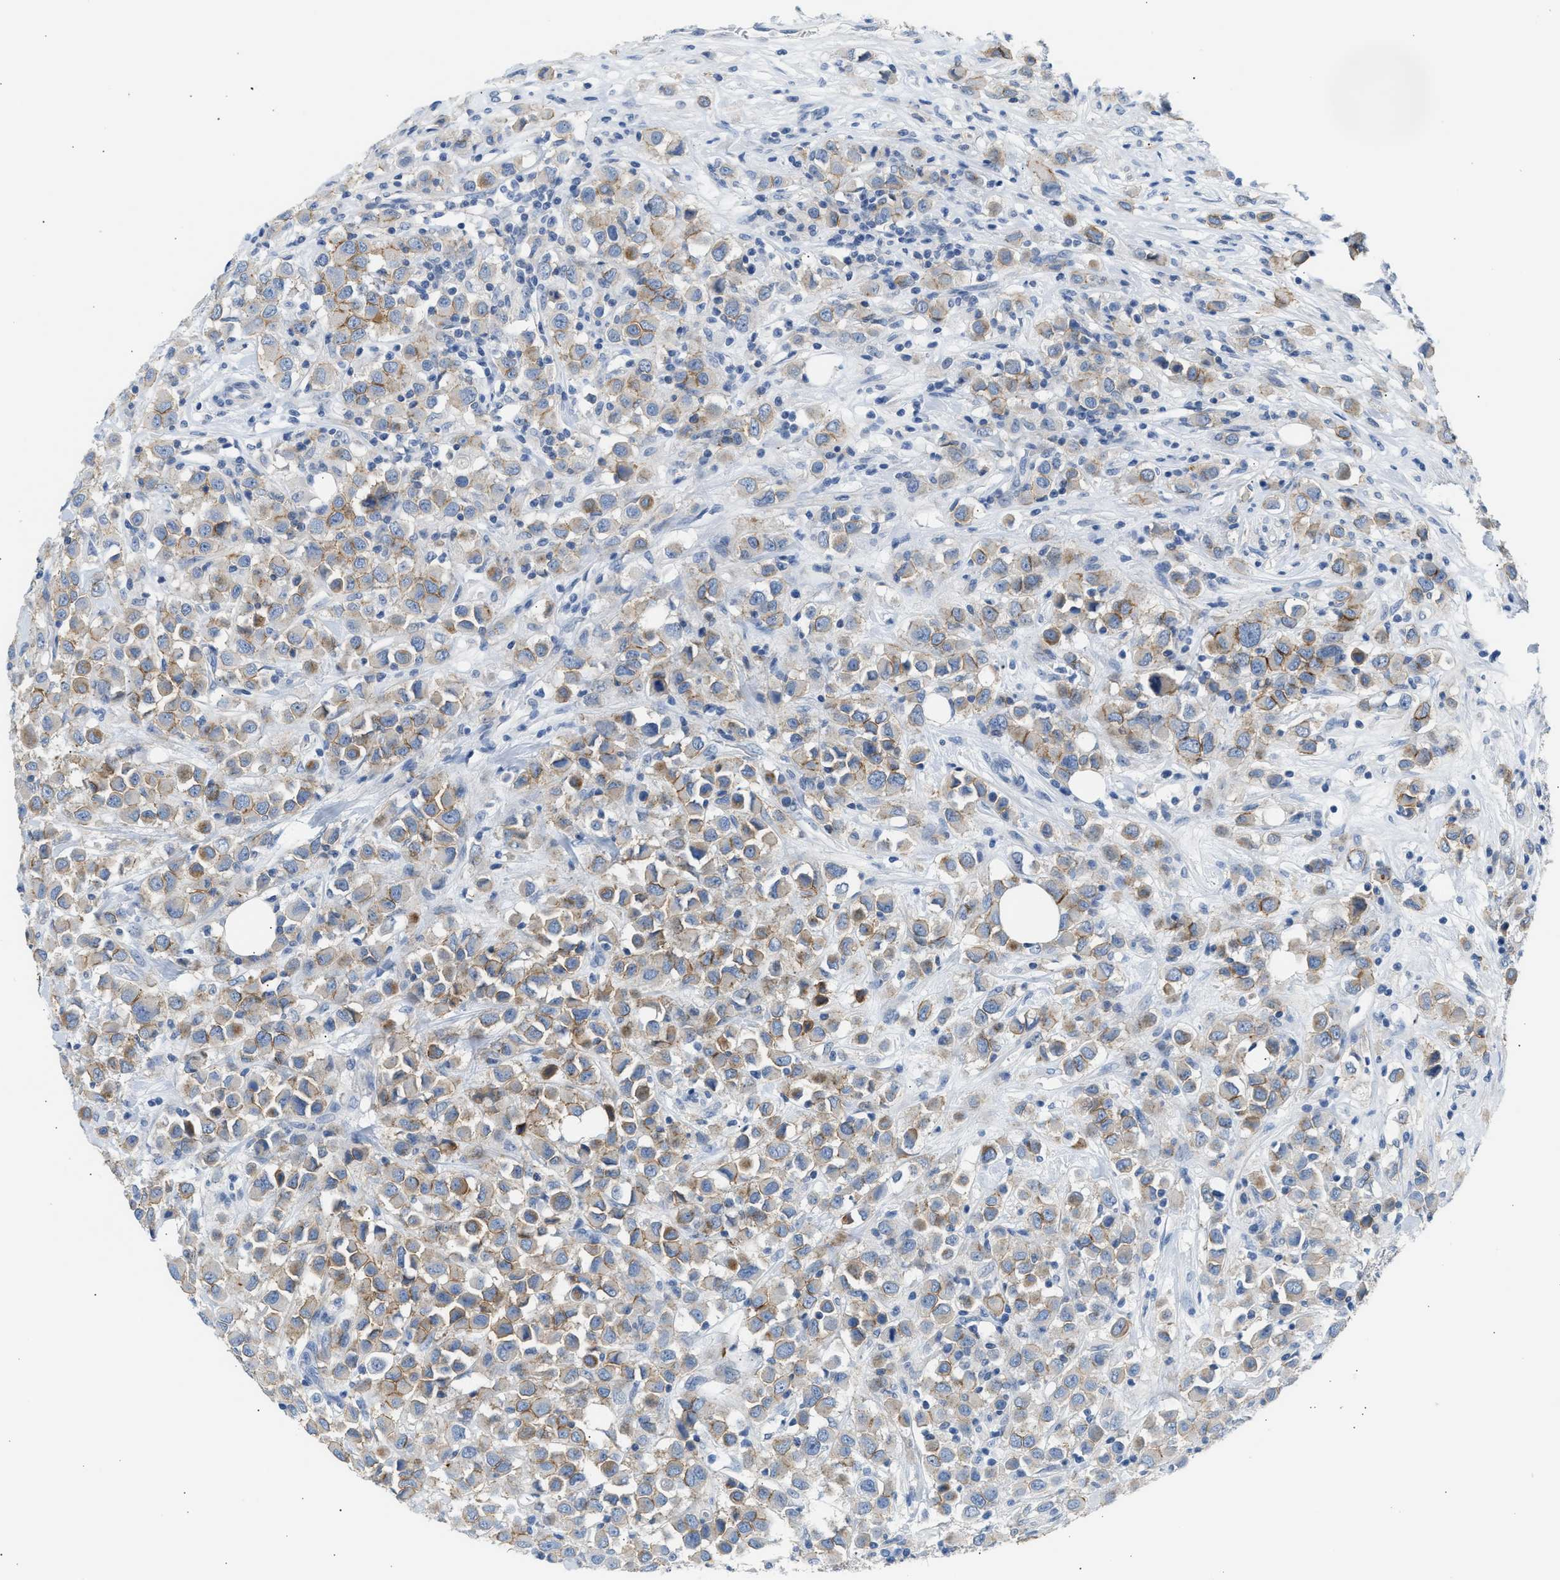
{"staining": {"intensity": "moderate", "quantity": ">75%", "location": "cytoplasmic/membranous"}, "tissue": "breast cancer", "cell_type": "Tumor cells", "image_type": "cancer", "snomed": [{"axis": "morphology", "description": "Duct carcinoma"}, {"axis": "topography", "description": "Breast"}], "caption": "Approximately >75% of tumor cells in human intraductal carcinoma (breast) reveal moderate cytoplasmic/membranous protein positivity as visualized by brown immunohistochemical staining.", "gene": "ERBB2", "patient": {"sex": "female", "age": 61}}